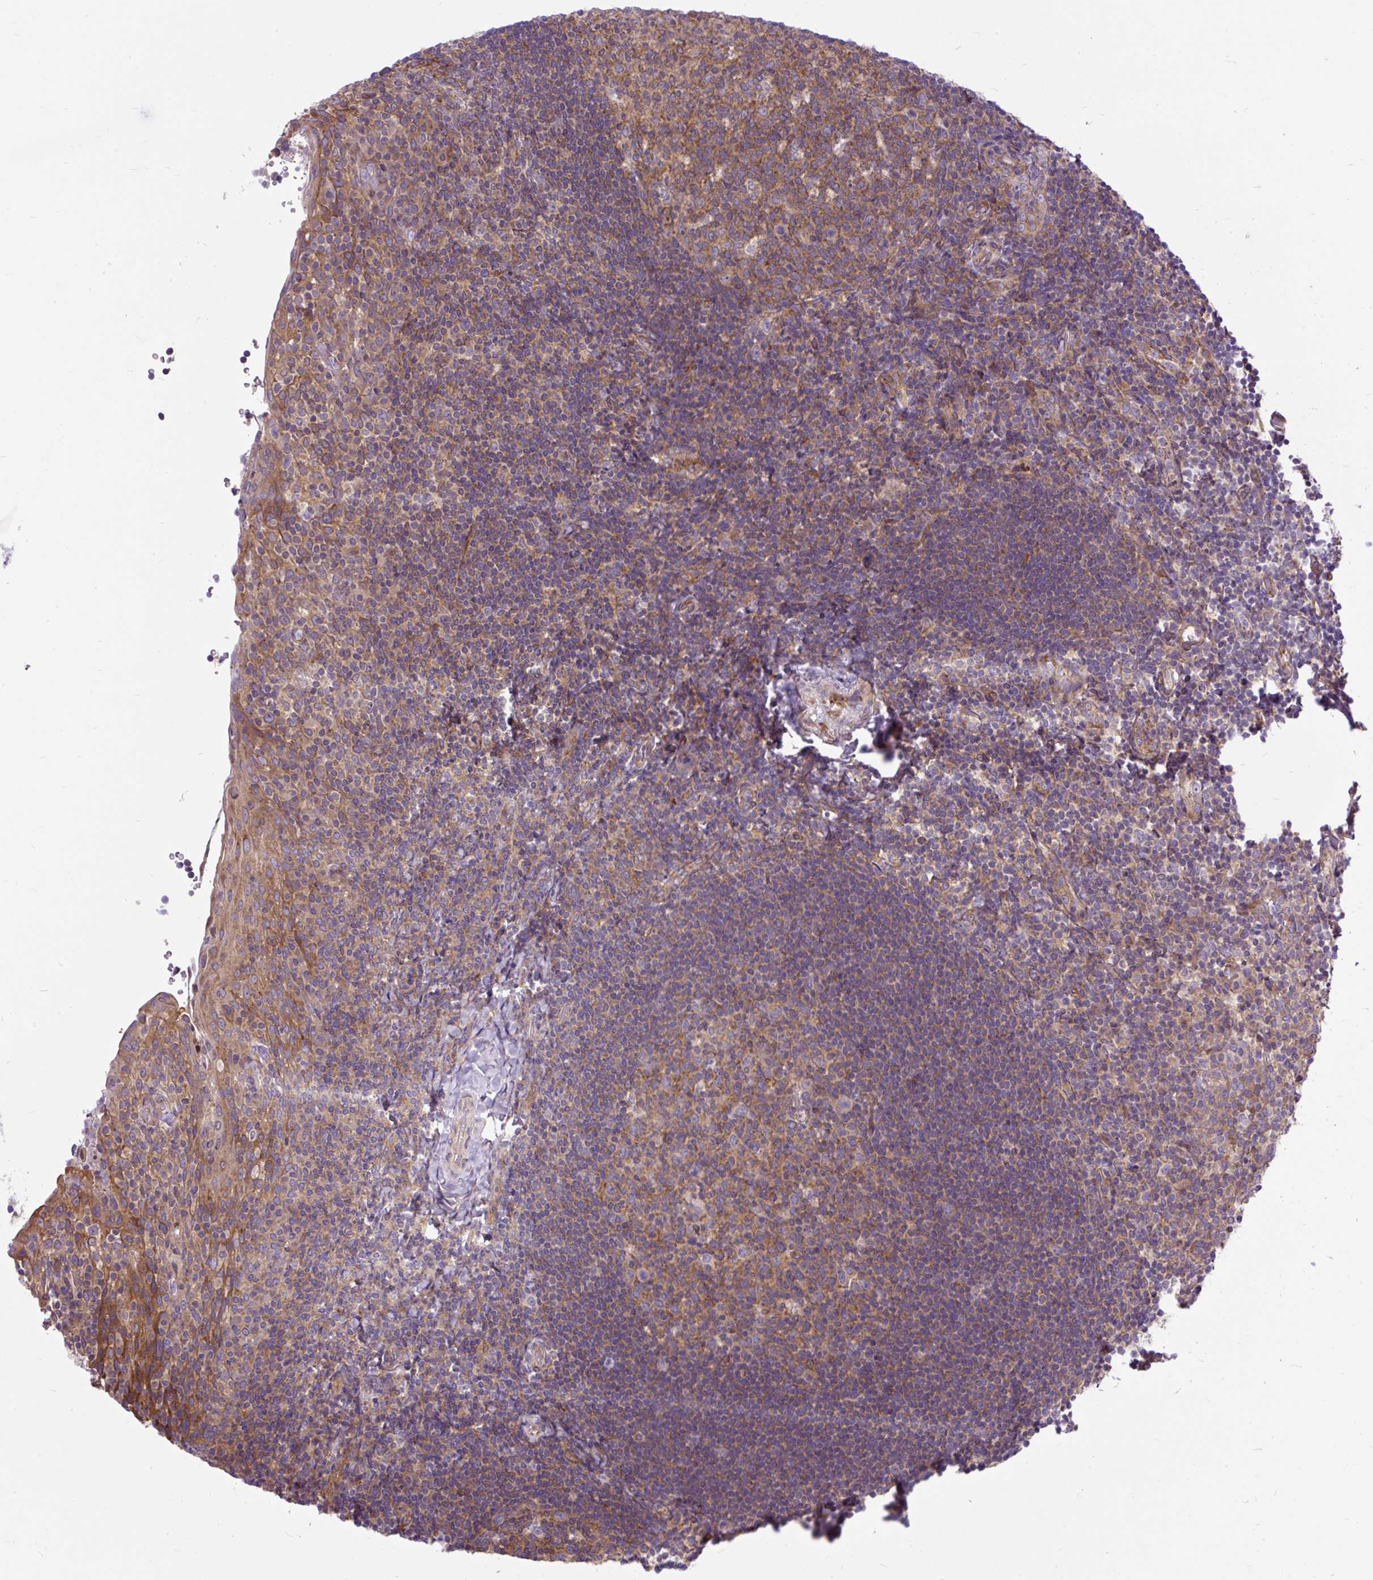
{"staining": {"intensity": "moderate", "quantity": "25%-75%", "location": "cytoplasmic/membranous"}, "tissue": "tonsil", "cell_type": "Germinal center cells", "image_type": "normal", "snomed": [{"axis": "morphology", "description": "Normal tissue, NOS"}, {"axis": "topography", "description": "Tonsil"}], "caption": "Immunohistochemistry (IHC) of unremarkable tonsil demonstrates medium levels of moderate cytoplasmic/membranous staining in approximately 25%-75% of germinal center cells. (IHC, brightfield microscopy, high magnification).", "gene": "TRIM17", "patient": {"sex": "female", "age": 10}}